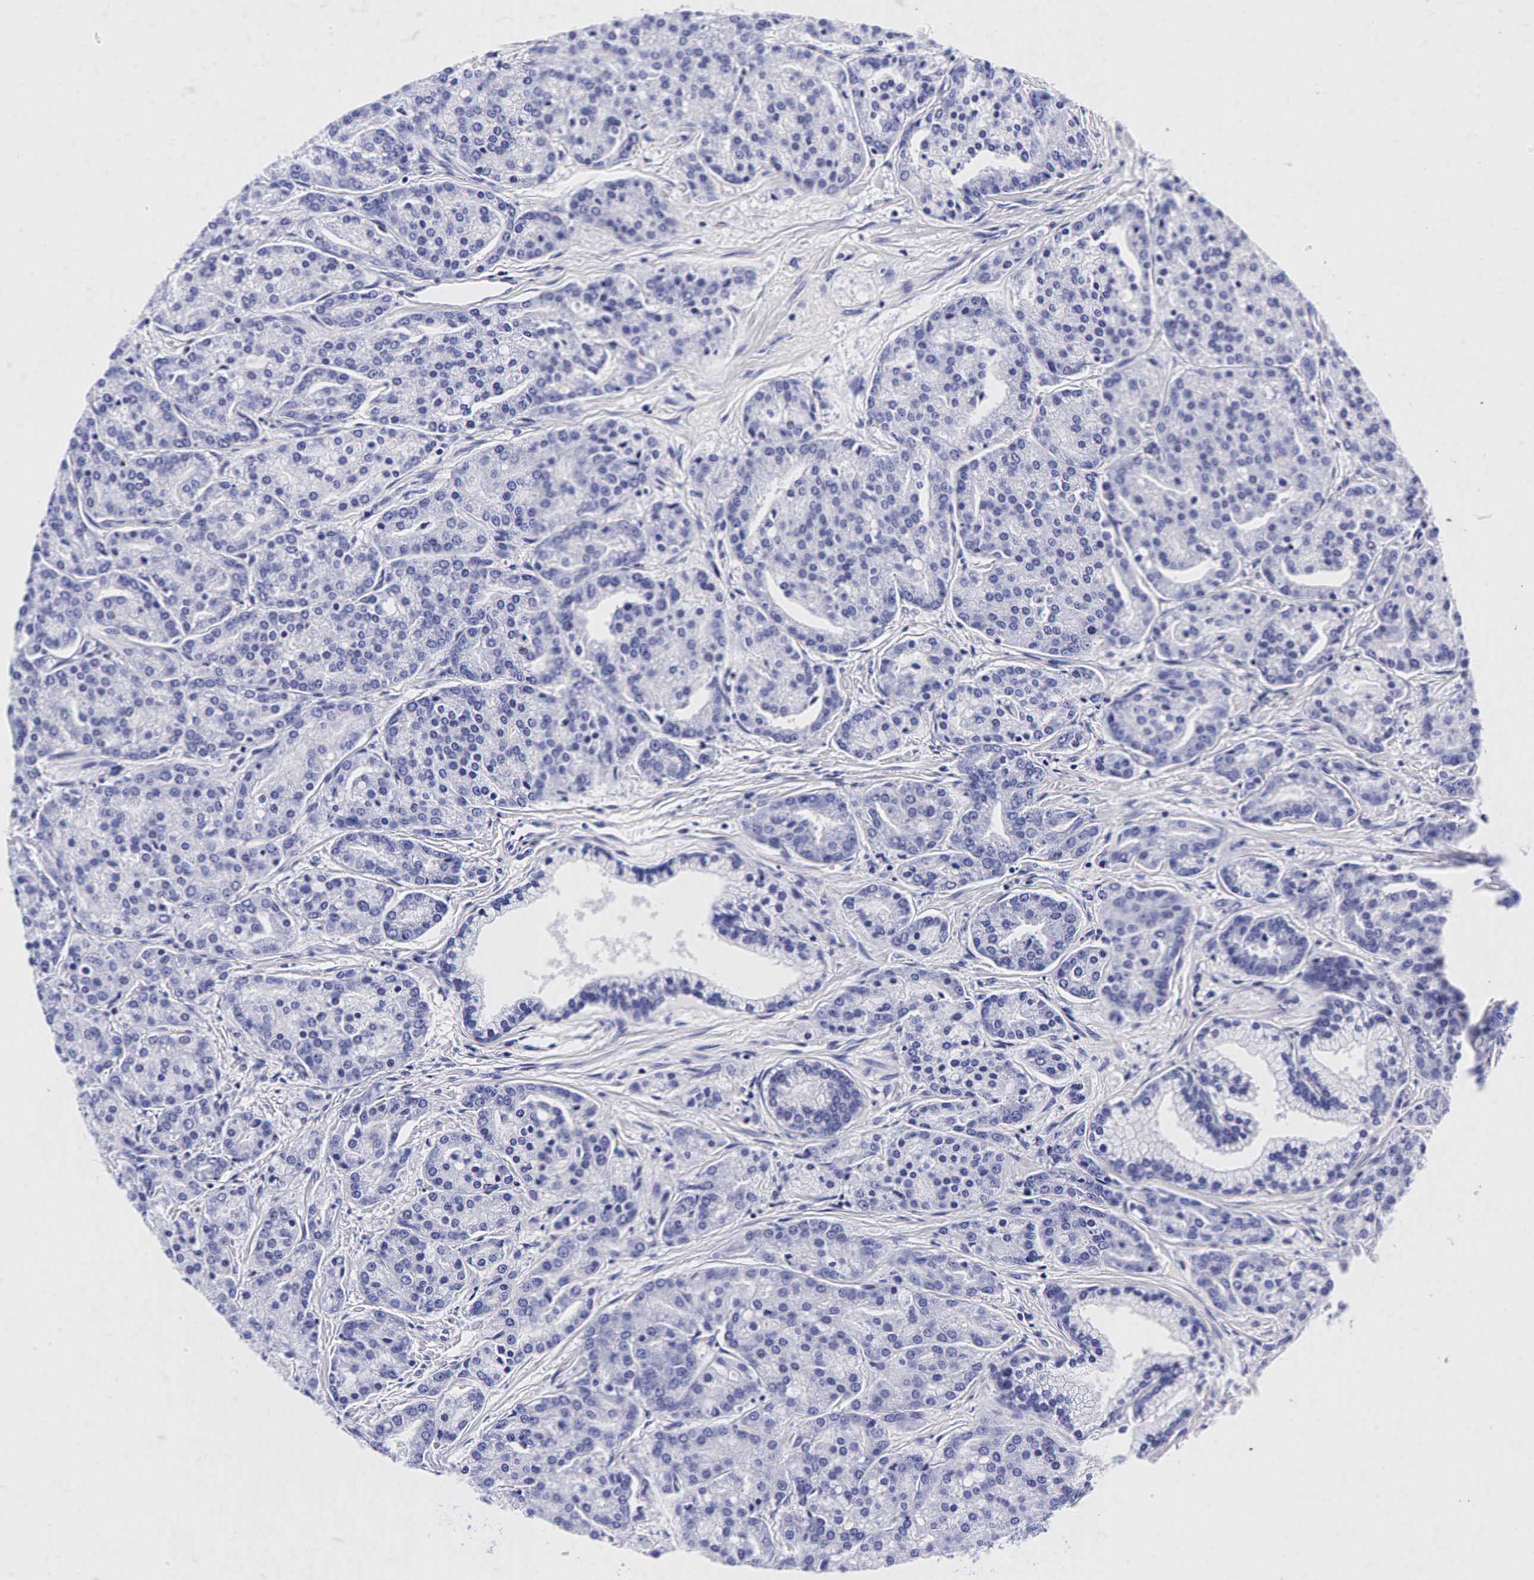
{"staining": {"intensity": "negative", "quantity": "none", "location": "none"}, "tissue": "prostate cancer", "cell_type": "Tumor cells", "image_type": "cancer", "snomed": [{"axis": "morphology", "description": "Adenocarcinoma, High grade"}, {"axis": "topography", "description": "Prostate"}], "caption": "High power microscopy photomicrograph of an immunohistochemistry micrograph of high-grade adenocarcinoma (prostate), revealing no significant expression in tumor cells.", "gene": "GCG", "patient": {"sex": "male", "age": 64}}